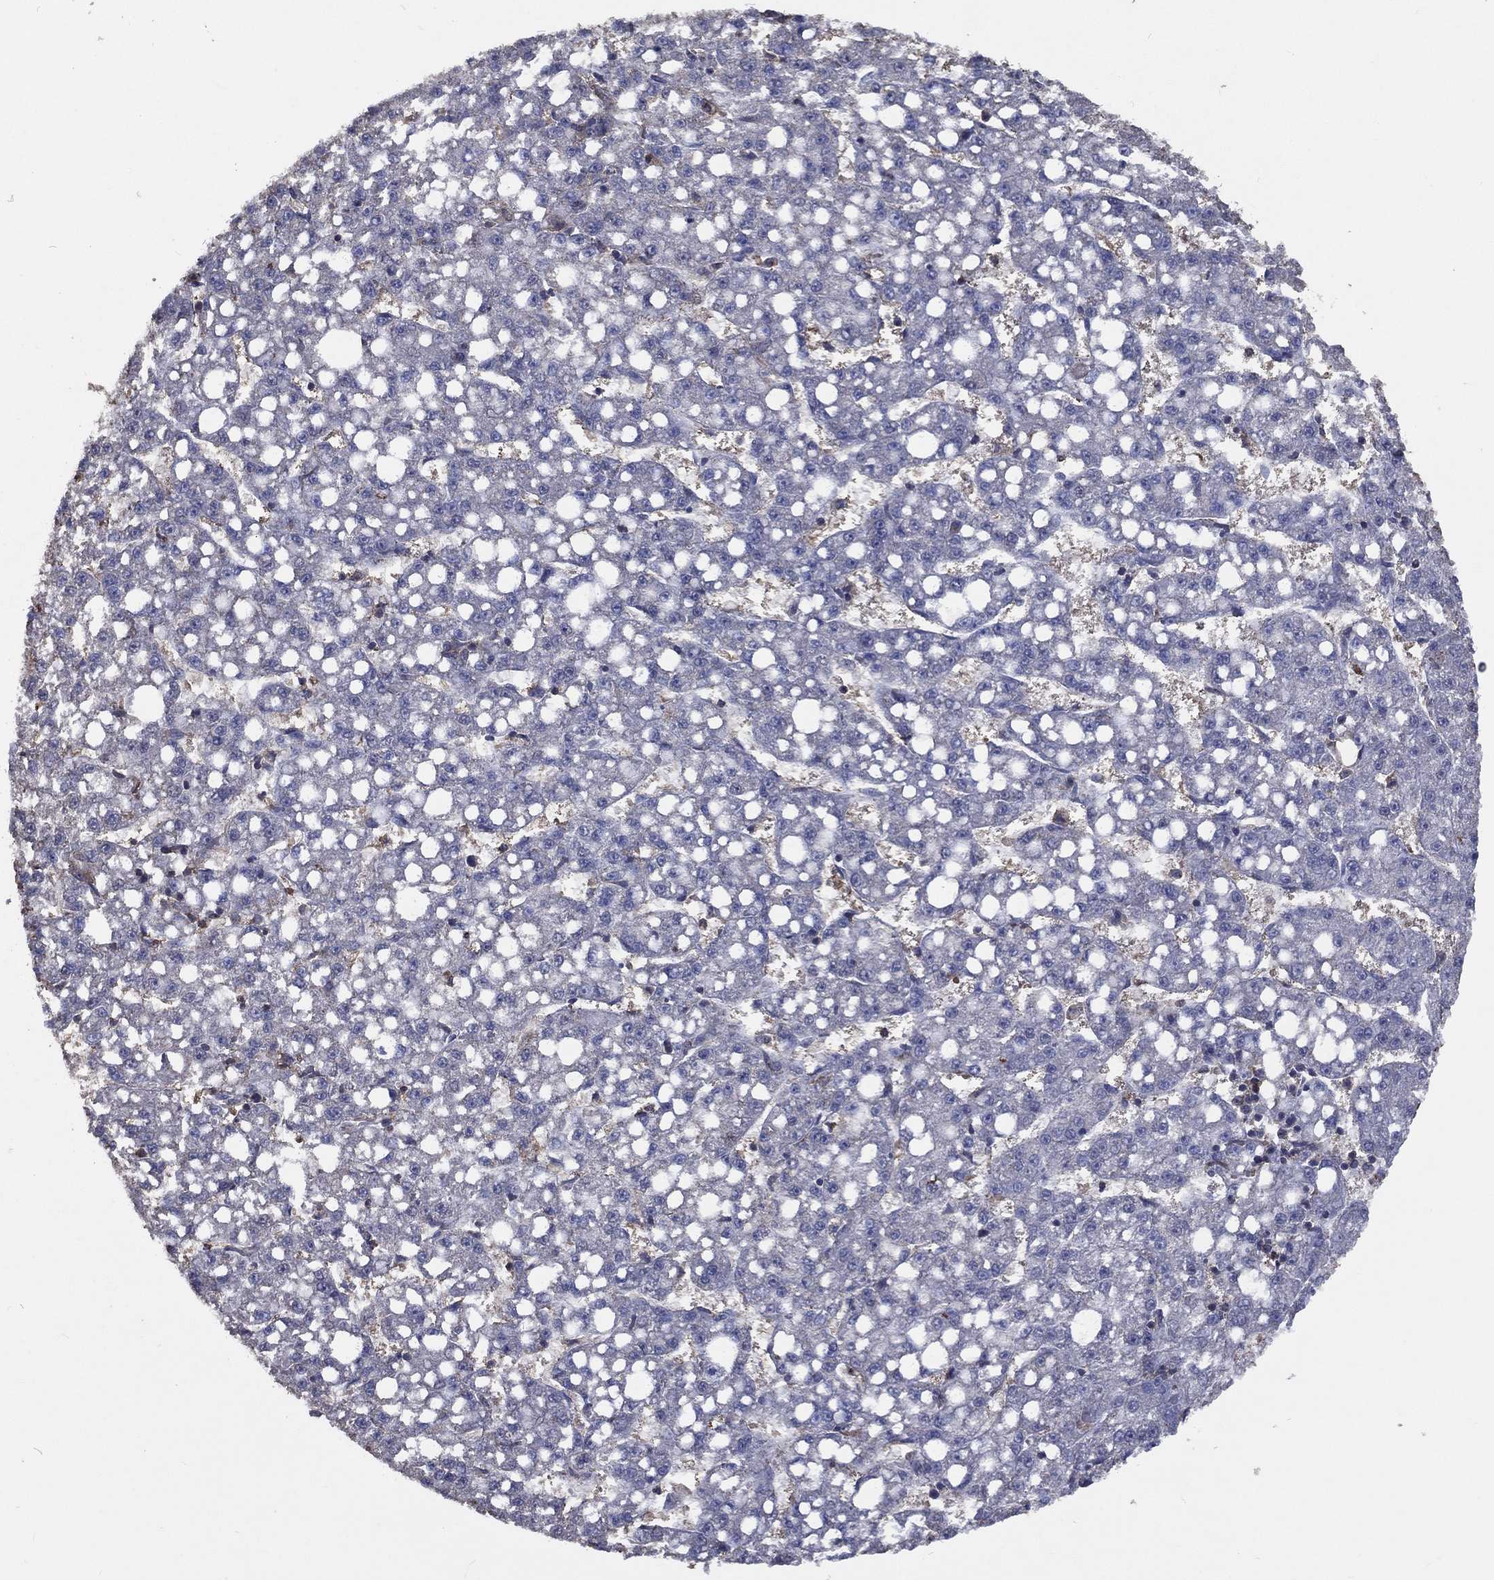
{"staining": {"intensity": "moderate", "quantity": "<25%", "location": "cytoplasmic/membranous"}, "tissue": "liver cancer", "cell_type": "Tumor cells", "image_type": "cancer", "snomed": [{"axis": "morphology", "description": "Carcinoma, Hepatocellular, NOS"}, {"axis": "topography", "description": "Liver"}], "caption": "This photomicrograph reveals immunohistochemistry staining of liver cancer (hepatocellular carcinoma), with low moderate cytoplasmic/membranous positivity in about <25% of tumor cells.", "gene": "GPR183", "patient": {"sex": "female", "age": 65}}